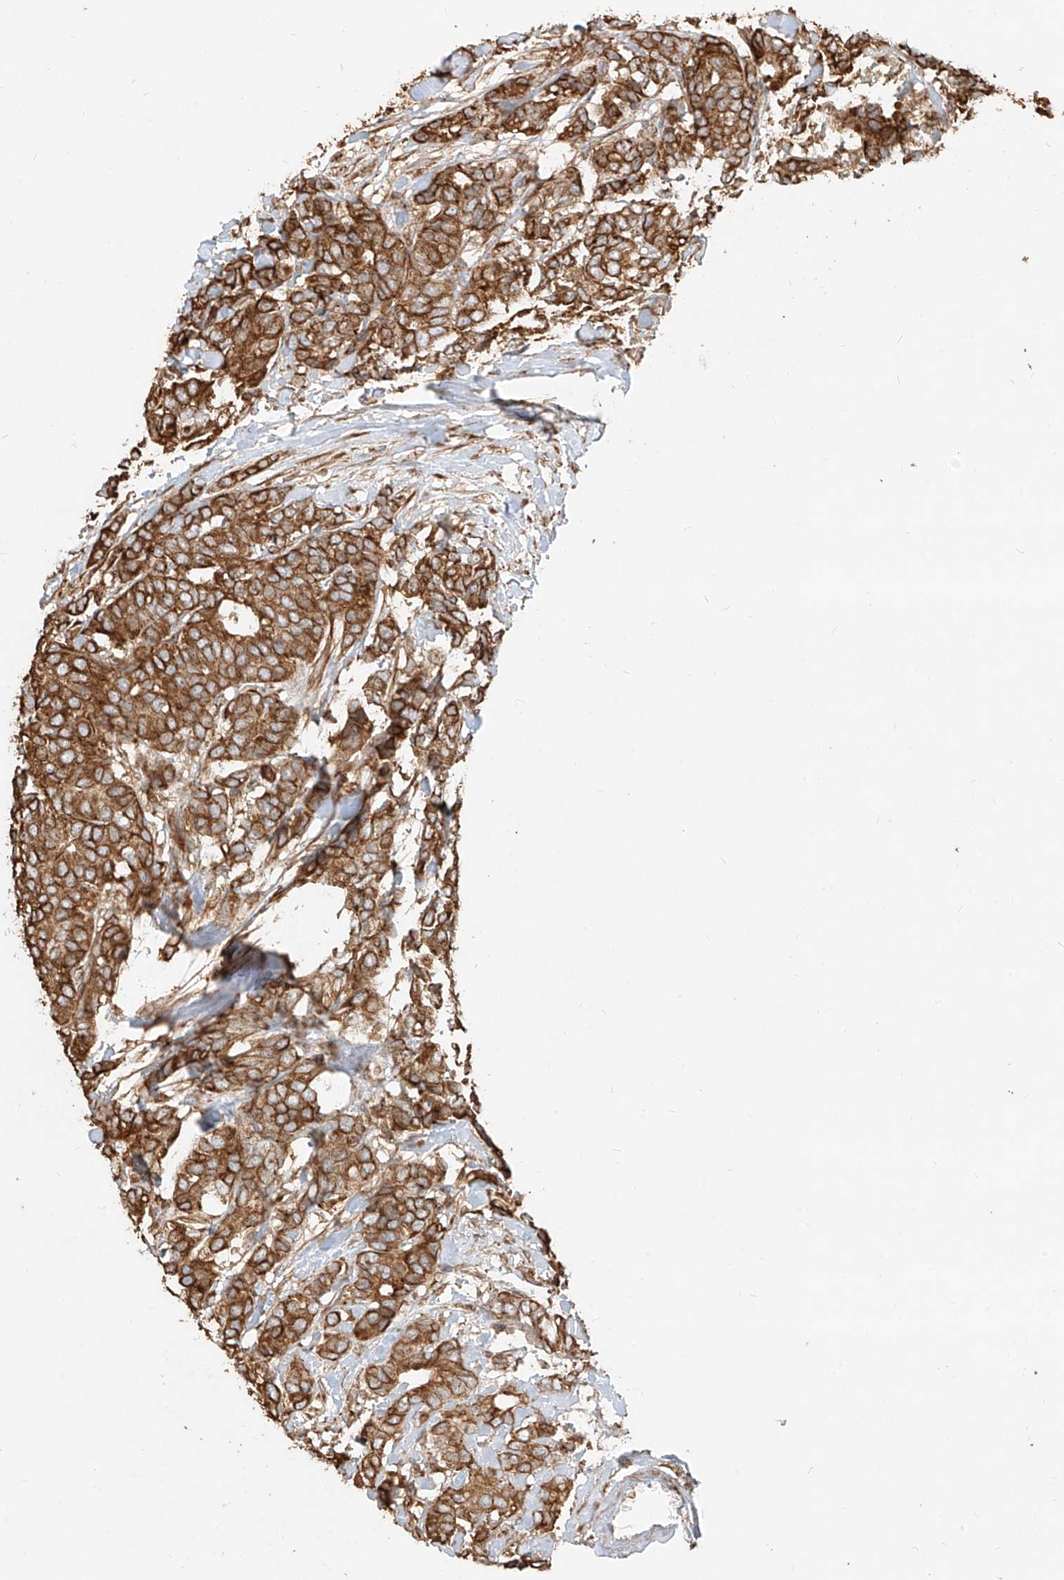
{"staining": {"intensity": "moderate", "quantity": ">75%", "location": "cytoplasmic/membranous"}, "tissue": "breast cancer", "cell_type": "Tumor cells", "image_type": "cancer", "snomed": [{"axis": "morphology", "description": "Duct carcinoma"}, {"axis": "topography", "description": "Breast"}], "caption": "Approximately >75% of tumor cells in human breast cancer exhibit moderate cytoplasmic/membranous protein staining as visualized by brown immunohistochemical staining.", "gene": "EFNB1", "patient": {"sex": "female", "age": 87}}